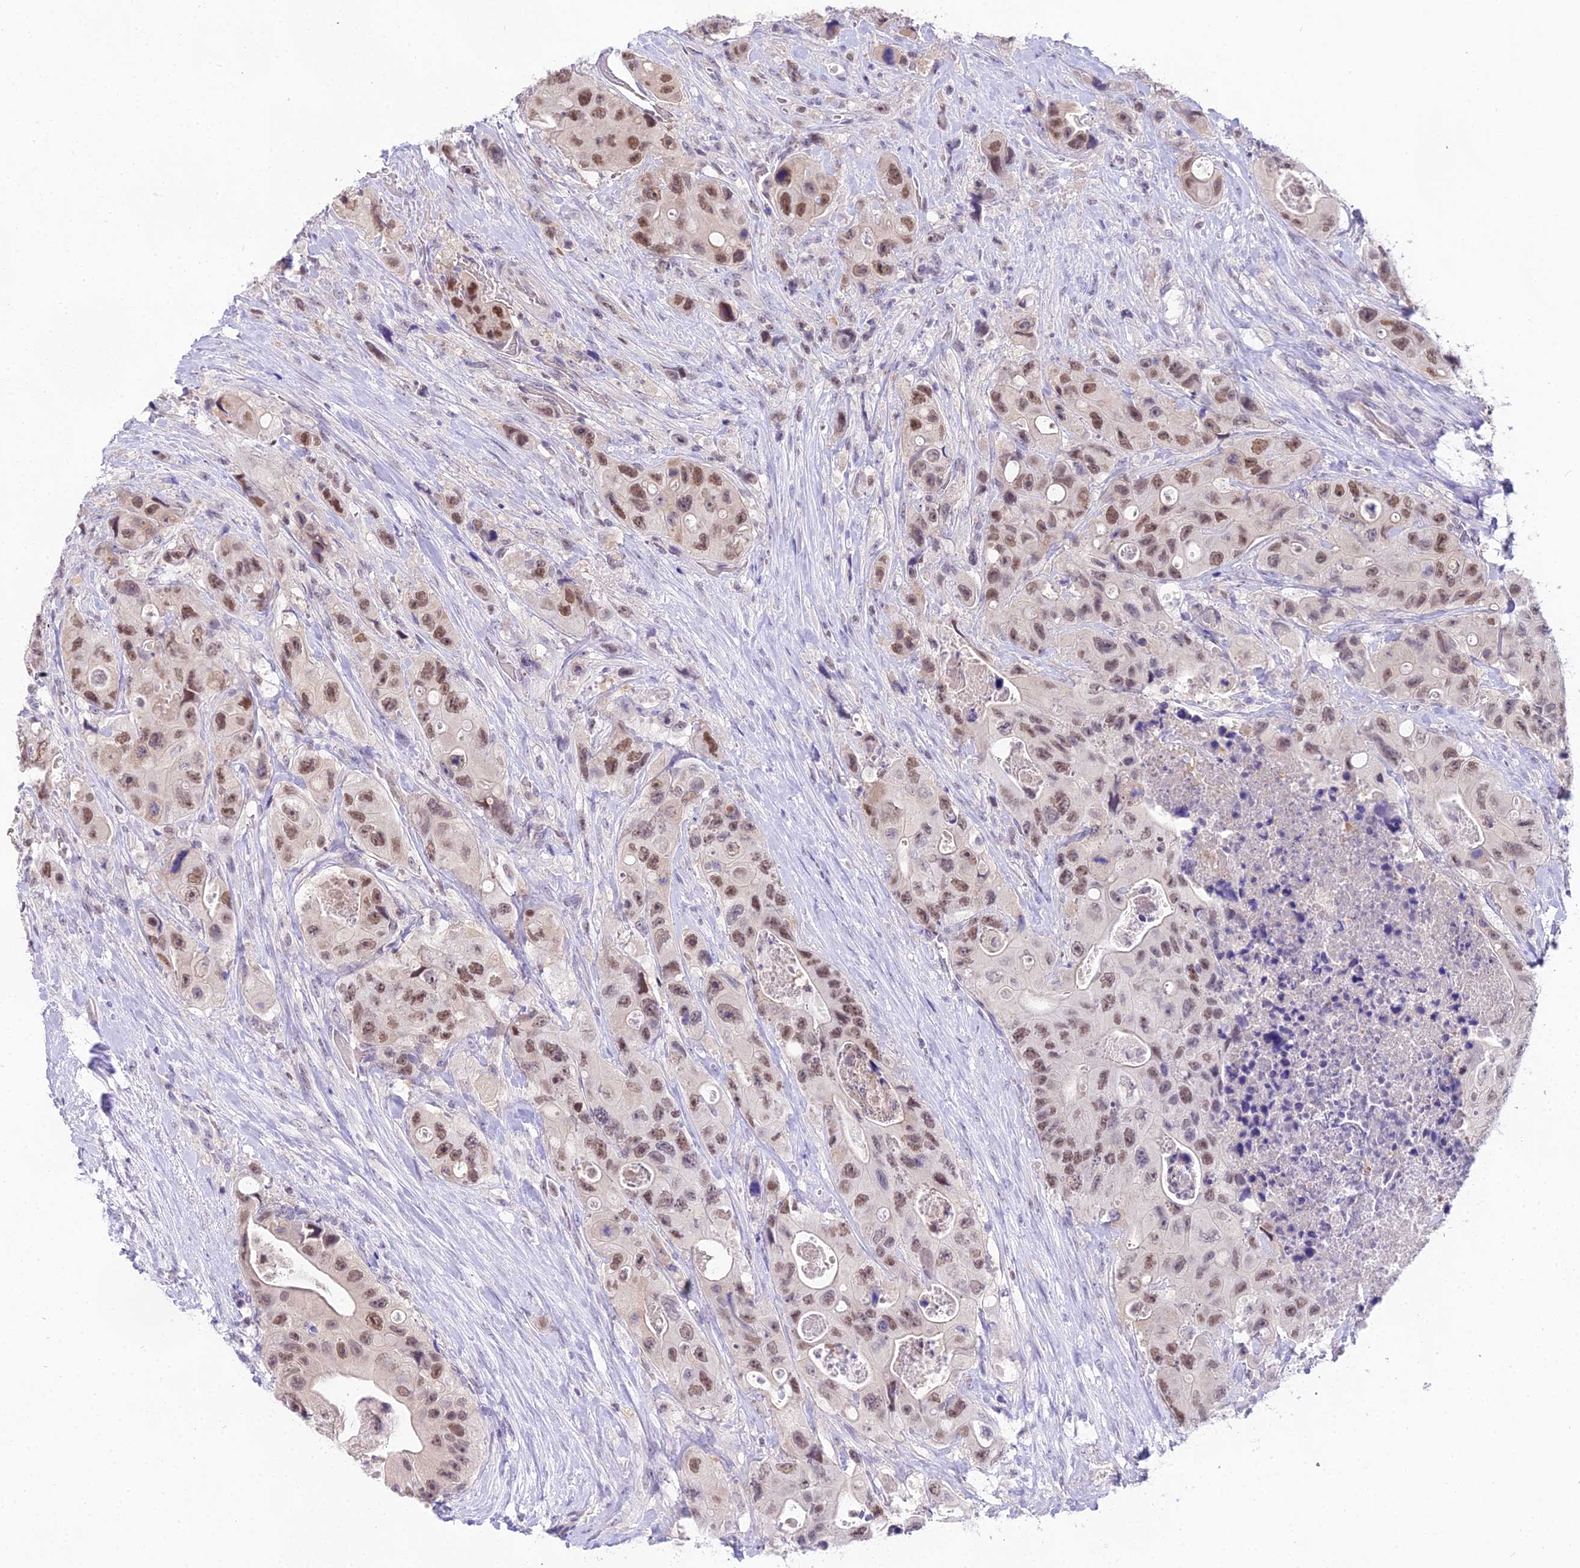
{"staining": {"intensity": "moderate", "quantity": ">75%", "location": "nuclear"}, "tissue": "colorectal cancer", "cell_type": "Tumor cells", "image_type": "cancer", "snomed": [{"axis": "morphology", "description": "Adenocarcinoma, NOS"}, {"axis": "topography", "description": "Colon"}], "caption": "High-magnification brightfield microscopy of colorectal cancer (adenocarcinoma) stained with DAB (brown) and counterstained with hematoxylin (blue). tumor cells exhibit moderate nuclear positivity is seen in about>75% of cells. The protein of interest is stained brown, and the nuclei are stained in blue (DAB (3,3'-diaminobenzidine) IHC with brightfield microscopy, high magnification).", "gene": "MAT2A", "patient": {"sex": "female", "age": 46}}